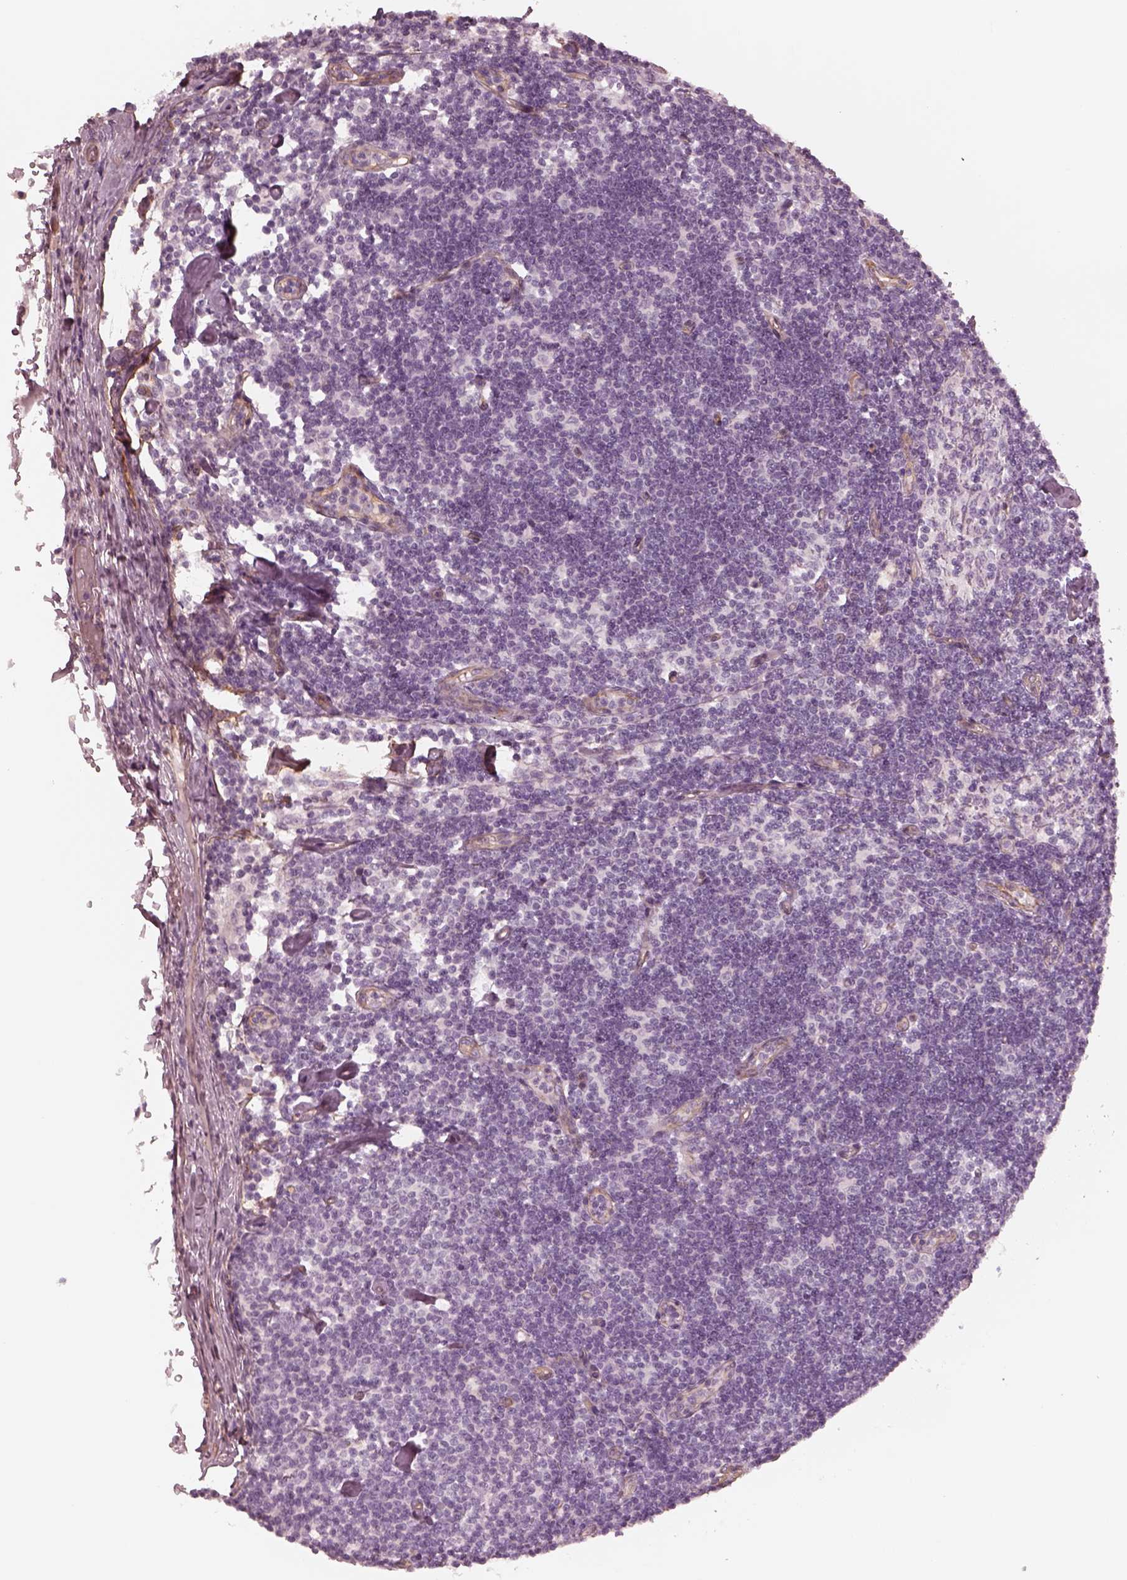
{"staining": {"intensity": "negative", "quantity": "none", "location": "none"}, "tissue": "lymph node", "cell_type": "Germinal center cells", "image_type": "normal", "snomed": [{"axis": "morphology", "description": "Normal tissue, NOS"}, {"axis": "topography", "description": "Lymph node"}], "caption": "Immunohistochemistry photomicrograph of benign lymph node: lymph node stained with DAB exhibits no significant protein positivity in germinal center cells.", "gene": "CRYM", "patient": {"sex": "female", "age": 42}}